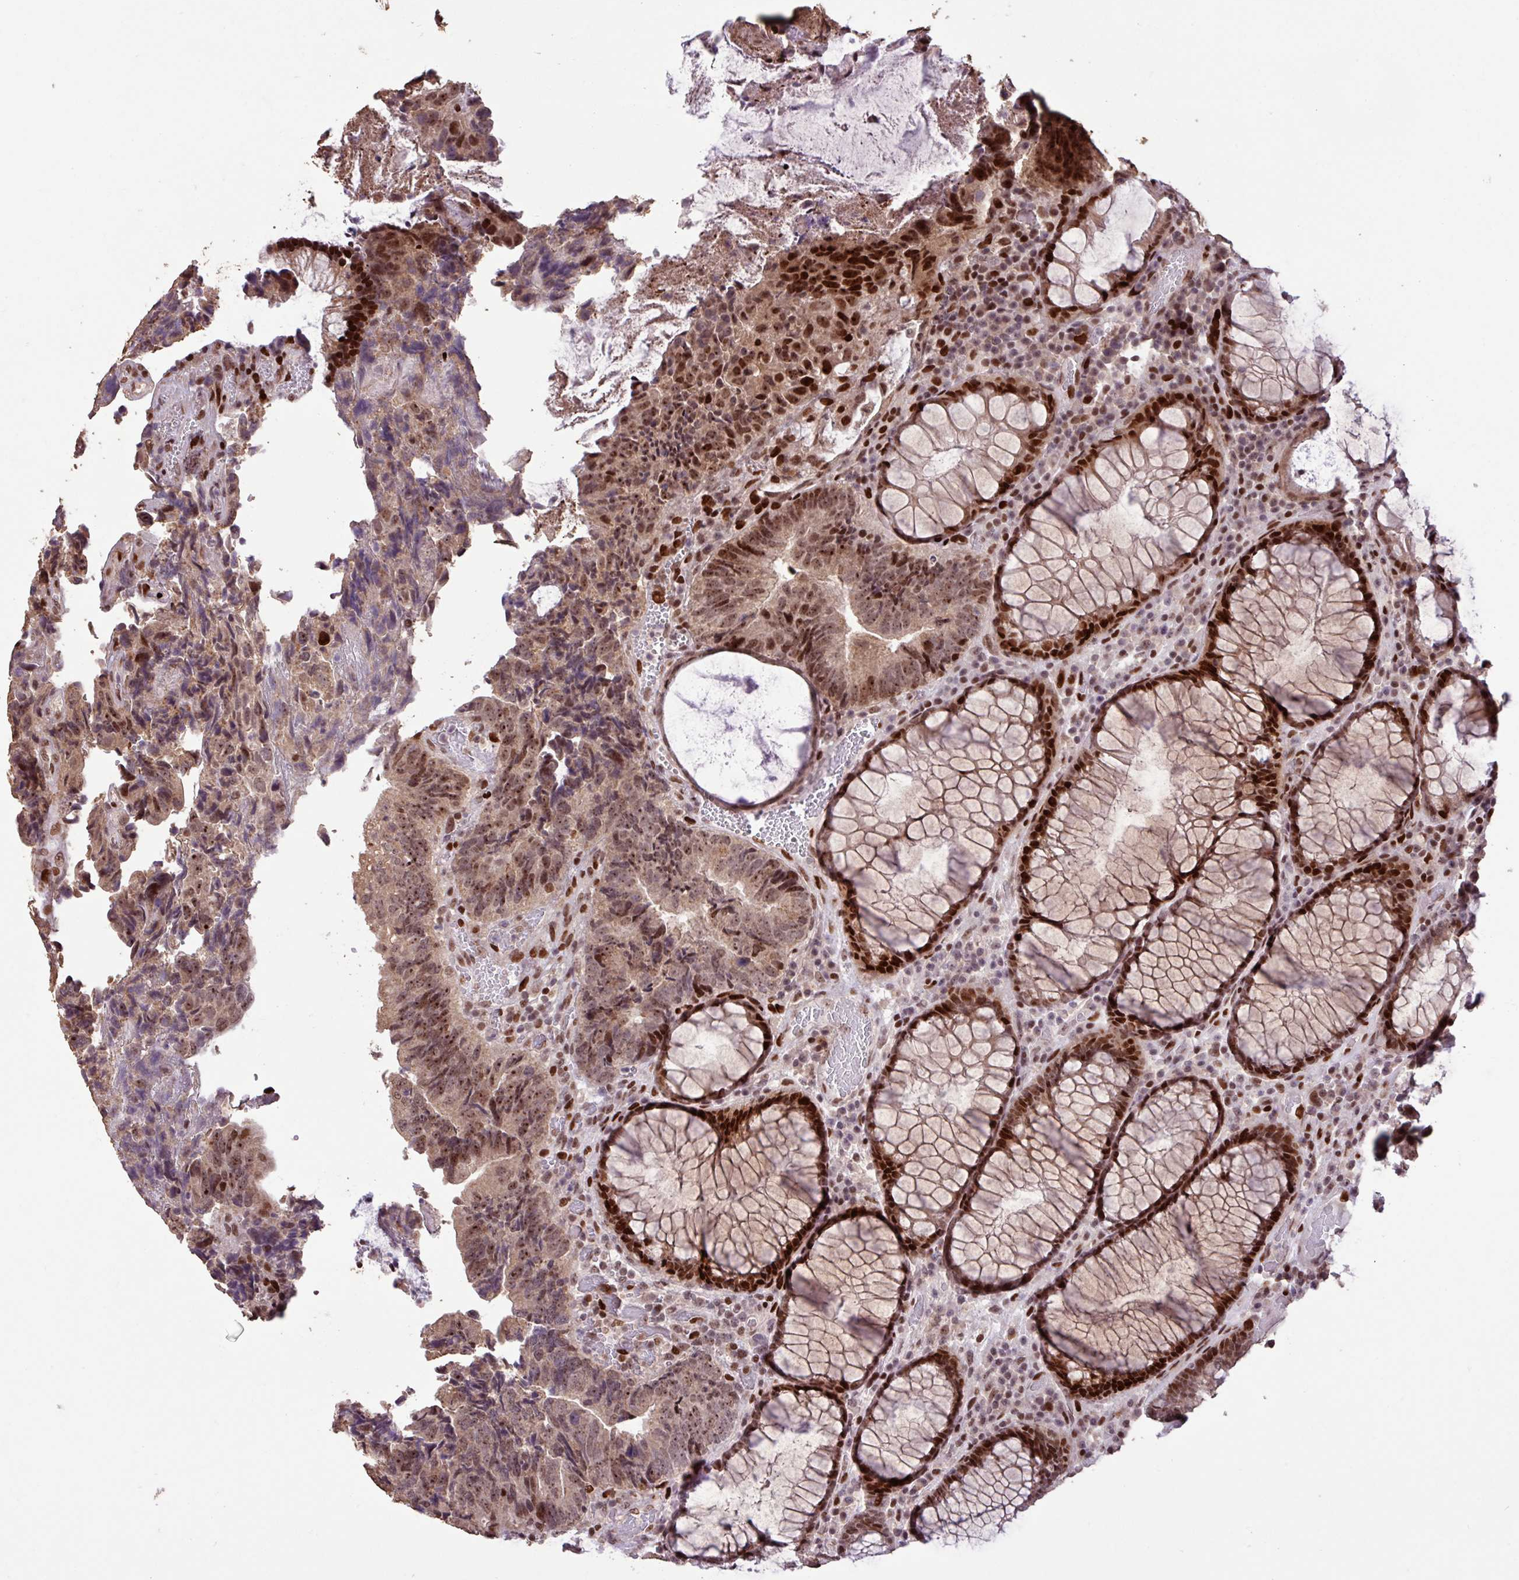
{"staining": {"intensity": "strong", "quantity": "25%-75%", "location": "nuclear"}, "tissue": "colorectal cancer", "cell_type": "Tumor cells", "image_type": "cancer", "snomed": [{"axis": "morphology", "description": "Adenocarcinoma, NOS"}, {"axis": "topography", "description": "Colon"}], "caption": "Human colorectal adenocarcinoma stained with a protein marker displays strong staining in tumor cells.", "gene": "ZNF709", "patient": {"sex": "female", "age": 67}}